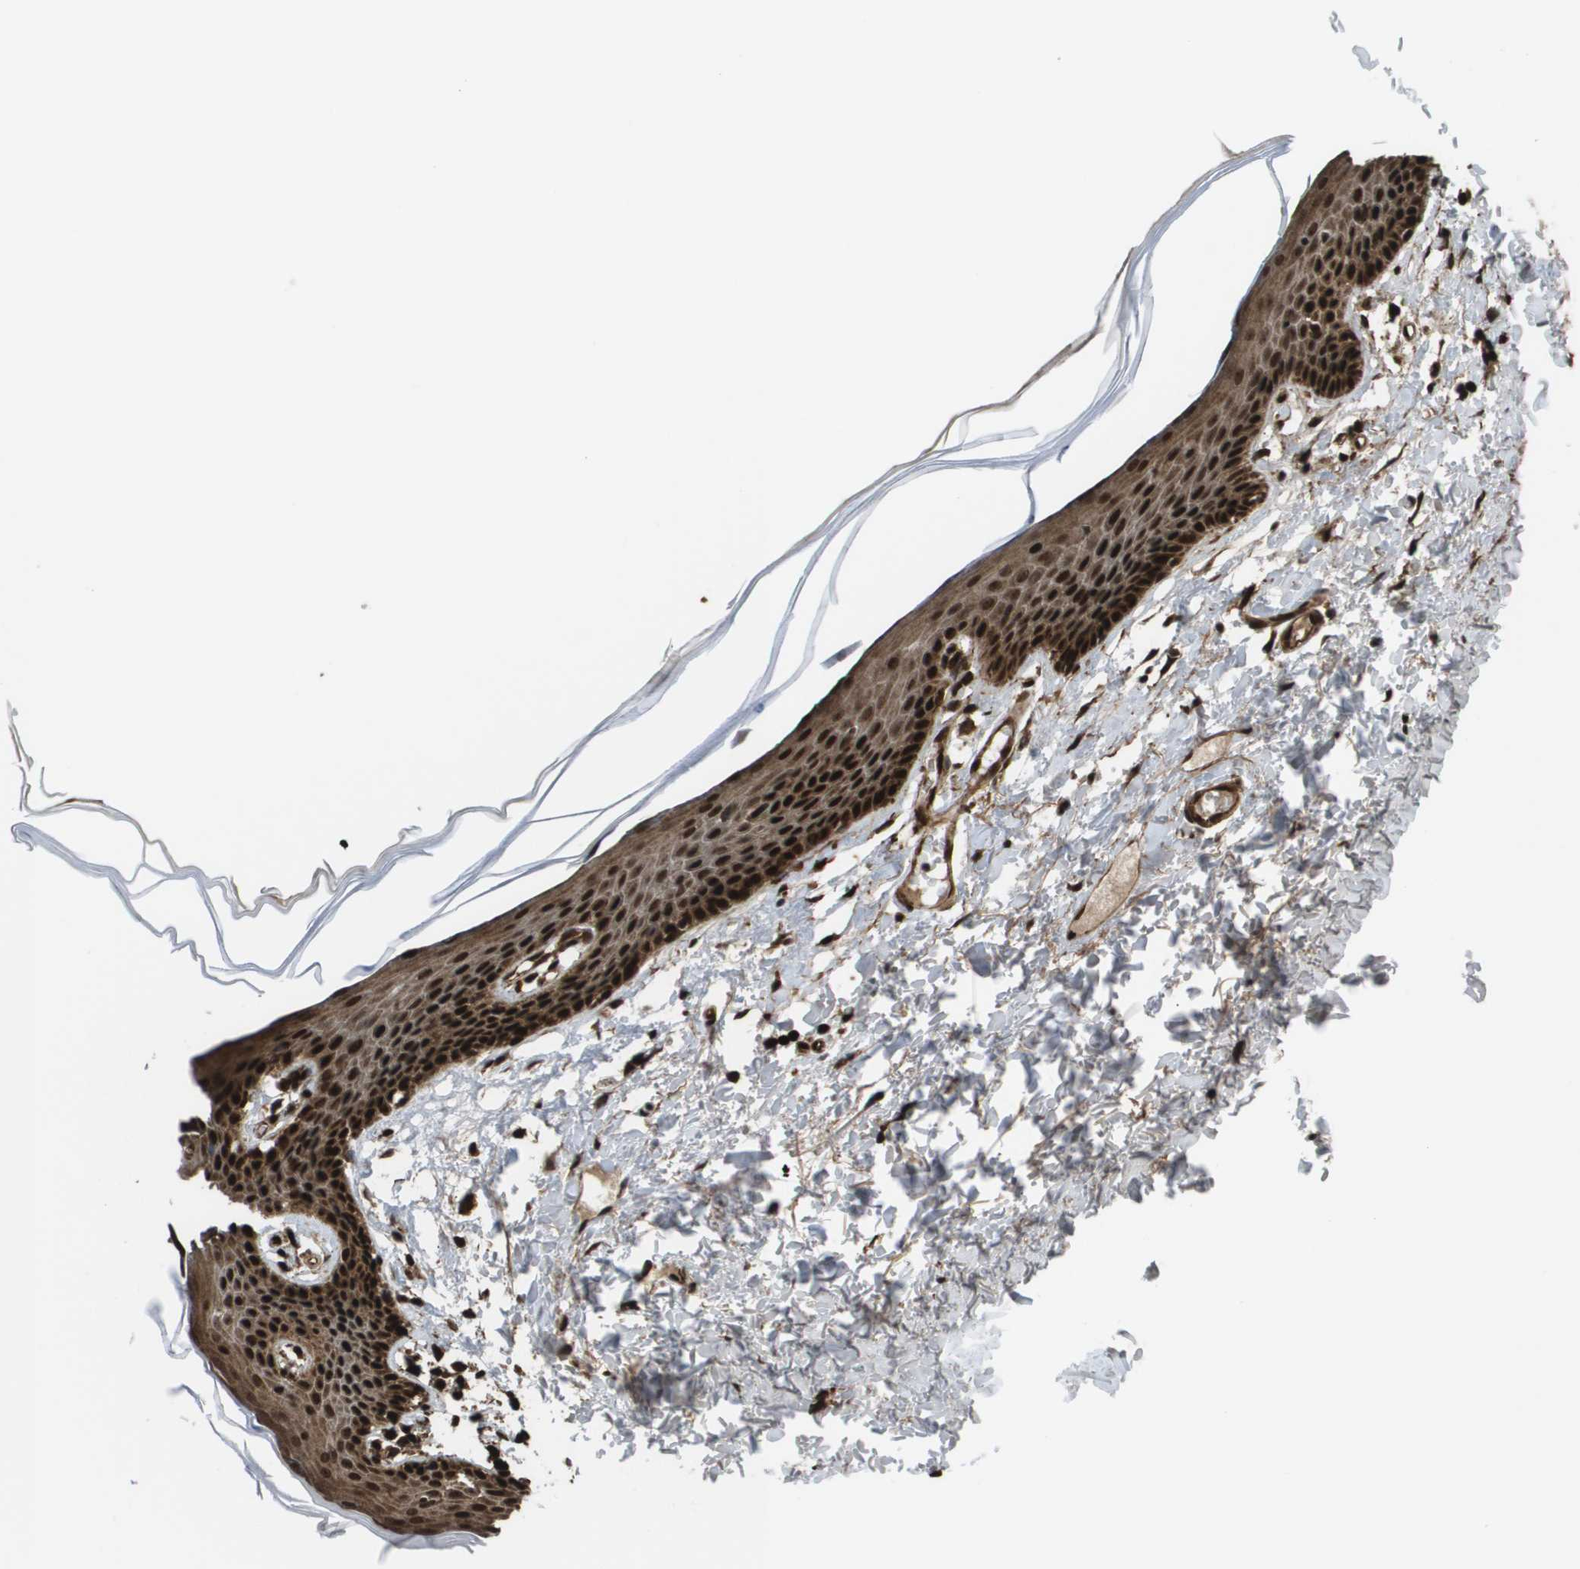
{"staining": {"intensity": "strong", "quantity": "25%-75%", "location": "cytoplasmic/membranous,nuclear"}, "tissue": "skin", "cell_type": "Epidermal cells", "image_type": "normal", "snomed": [{"axis": "morphology", "description": "Normal tissue, NOS"}, {"axis": "topography", "description": "Vulva"}], "caption": "Strong cytoplasmic/membranous,nuclear protein positivity is appreciated in about 25%-75% of epidermal cells in skin. (brown staining indicates protein expression, while blue staining denotes nuclei).", "gene": "AXIN2", "patient": {"sex": "female", "age": 54}}